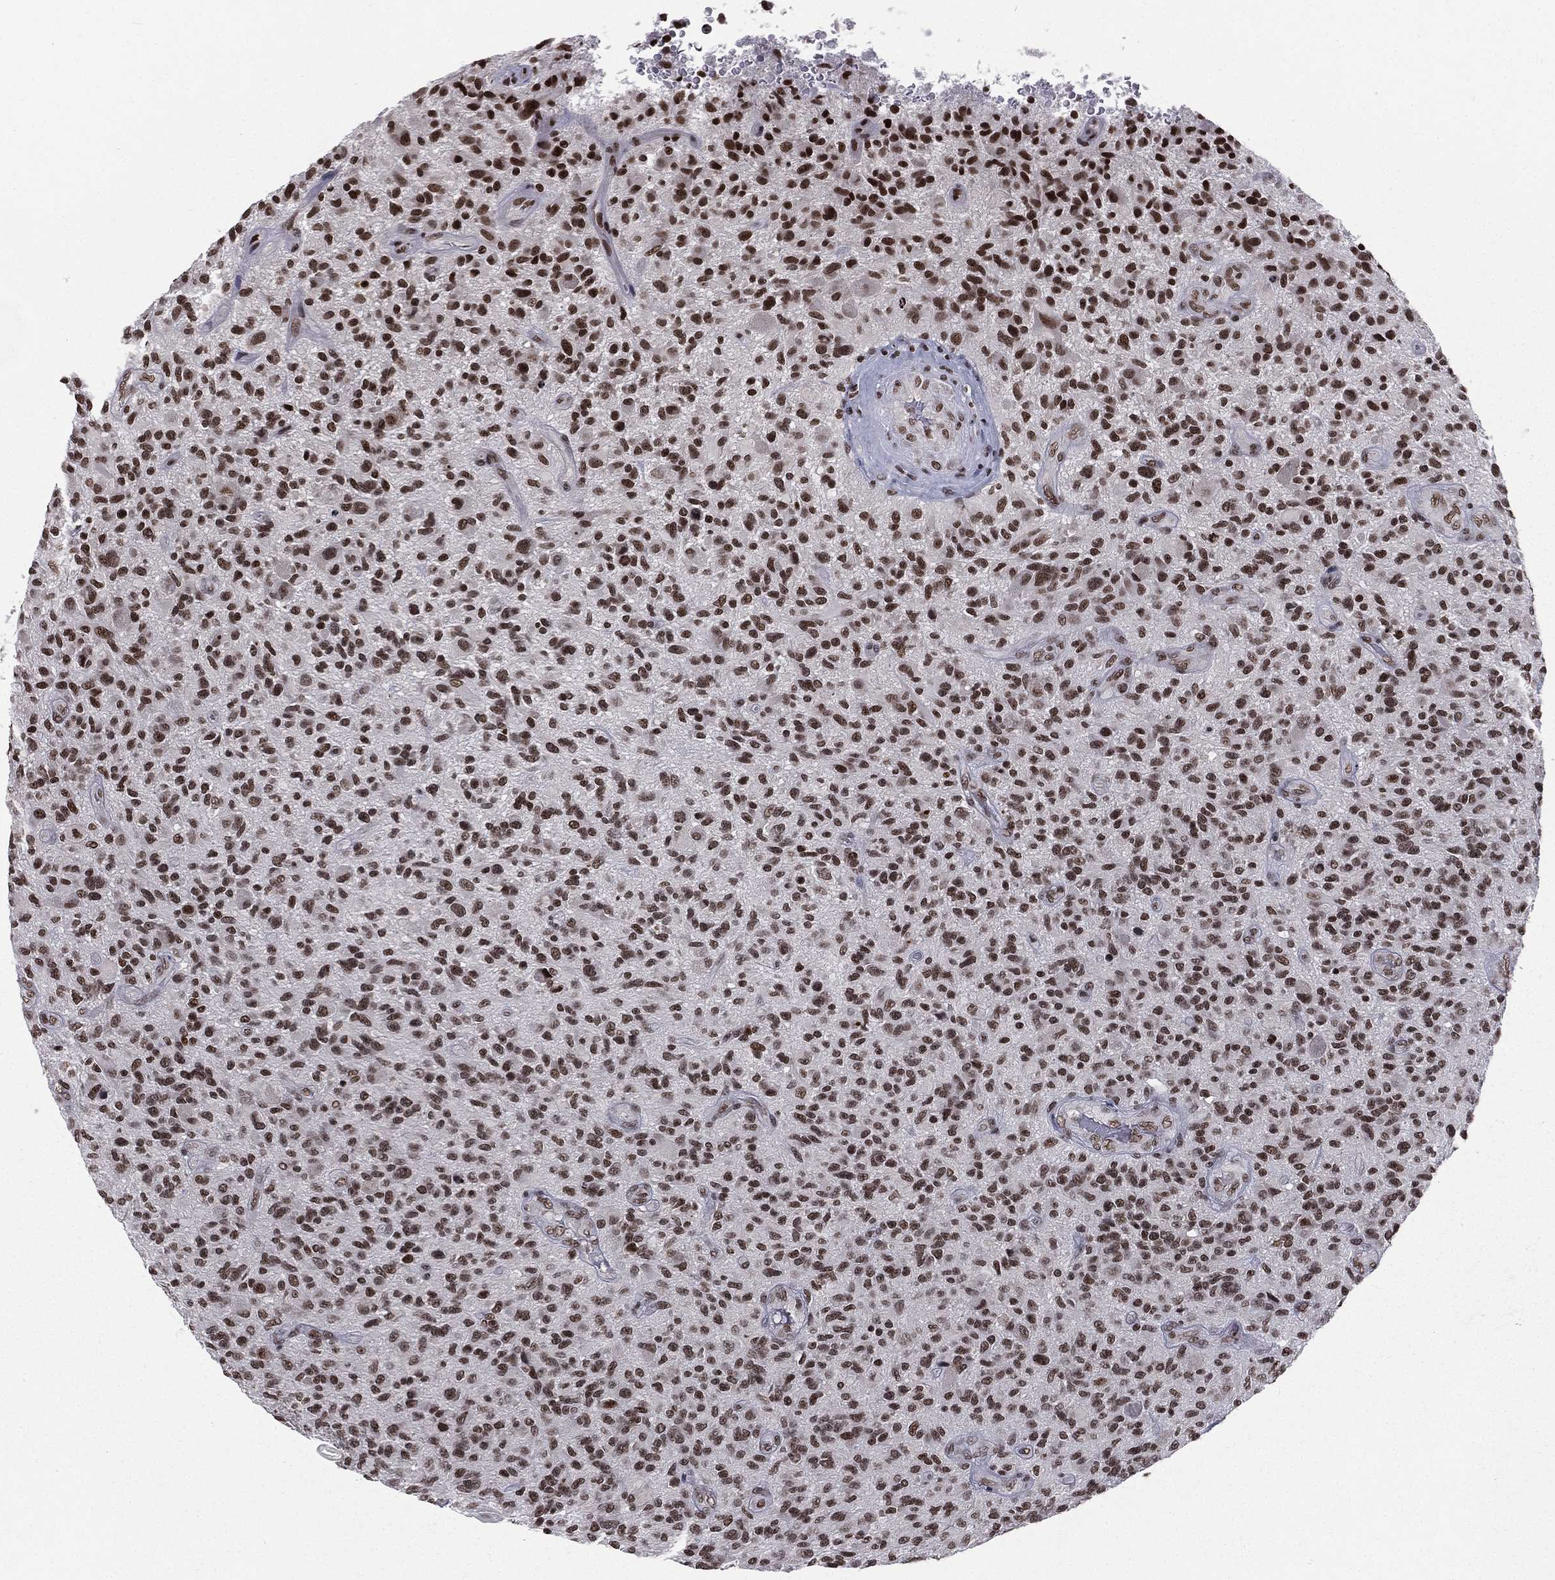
{"staining": {"intensity": "strong", "quantity": ">75%", "location": "nuclear"}, "tissue": "glioma", "cell_type": "Tumor cells", "image_type": "cancer", "snomed": [{"axis": "morphology", "description": "Glioma, malignant, High grade"}, {"axis": "topography", "description": "Brain"}], "caption": "Brown immunohistochemical staining in human malignant glioma (high-grade) displays strong nuclear staining in about >75% of tumor cells.", "gene": "RFX7", "patient": {"sex": "male", "age": 47}}